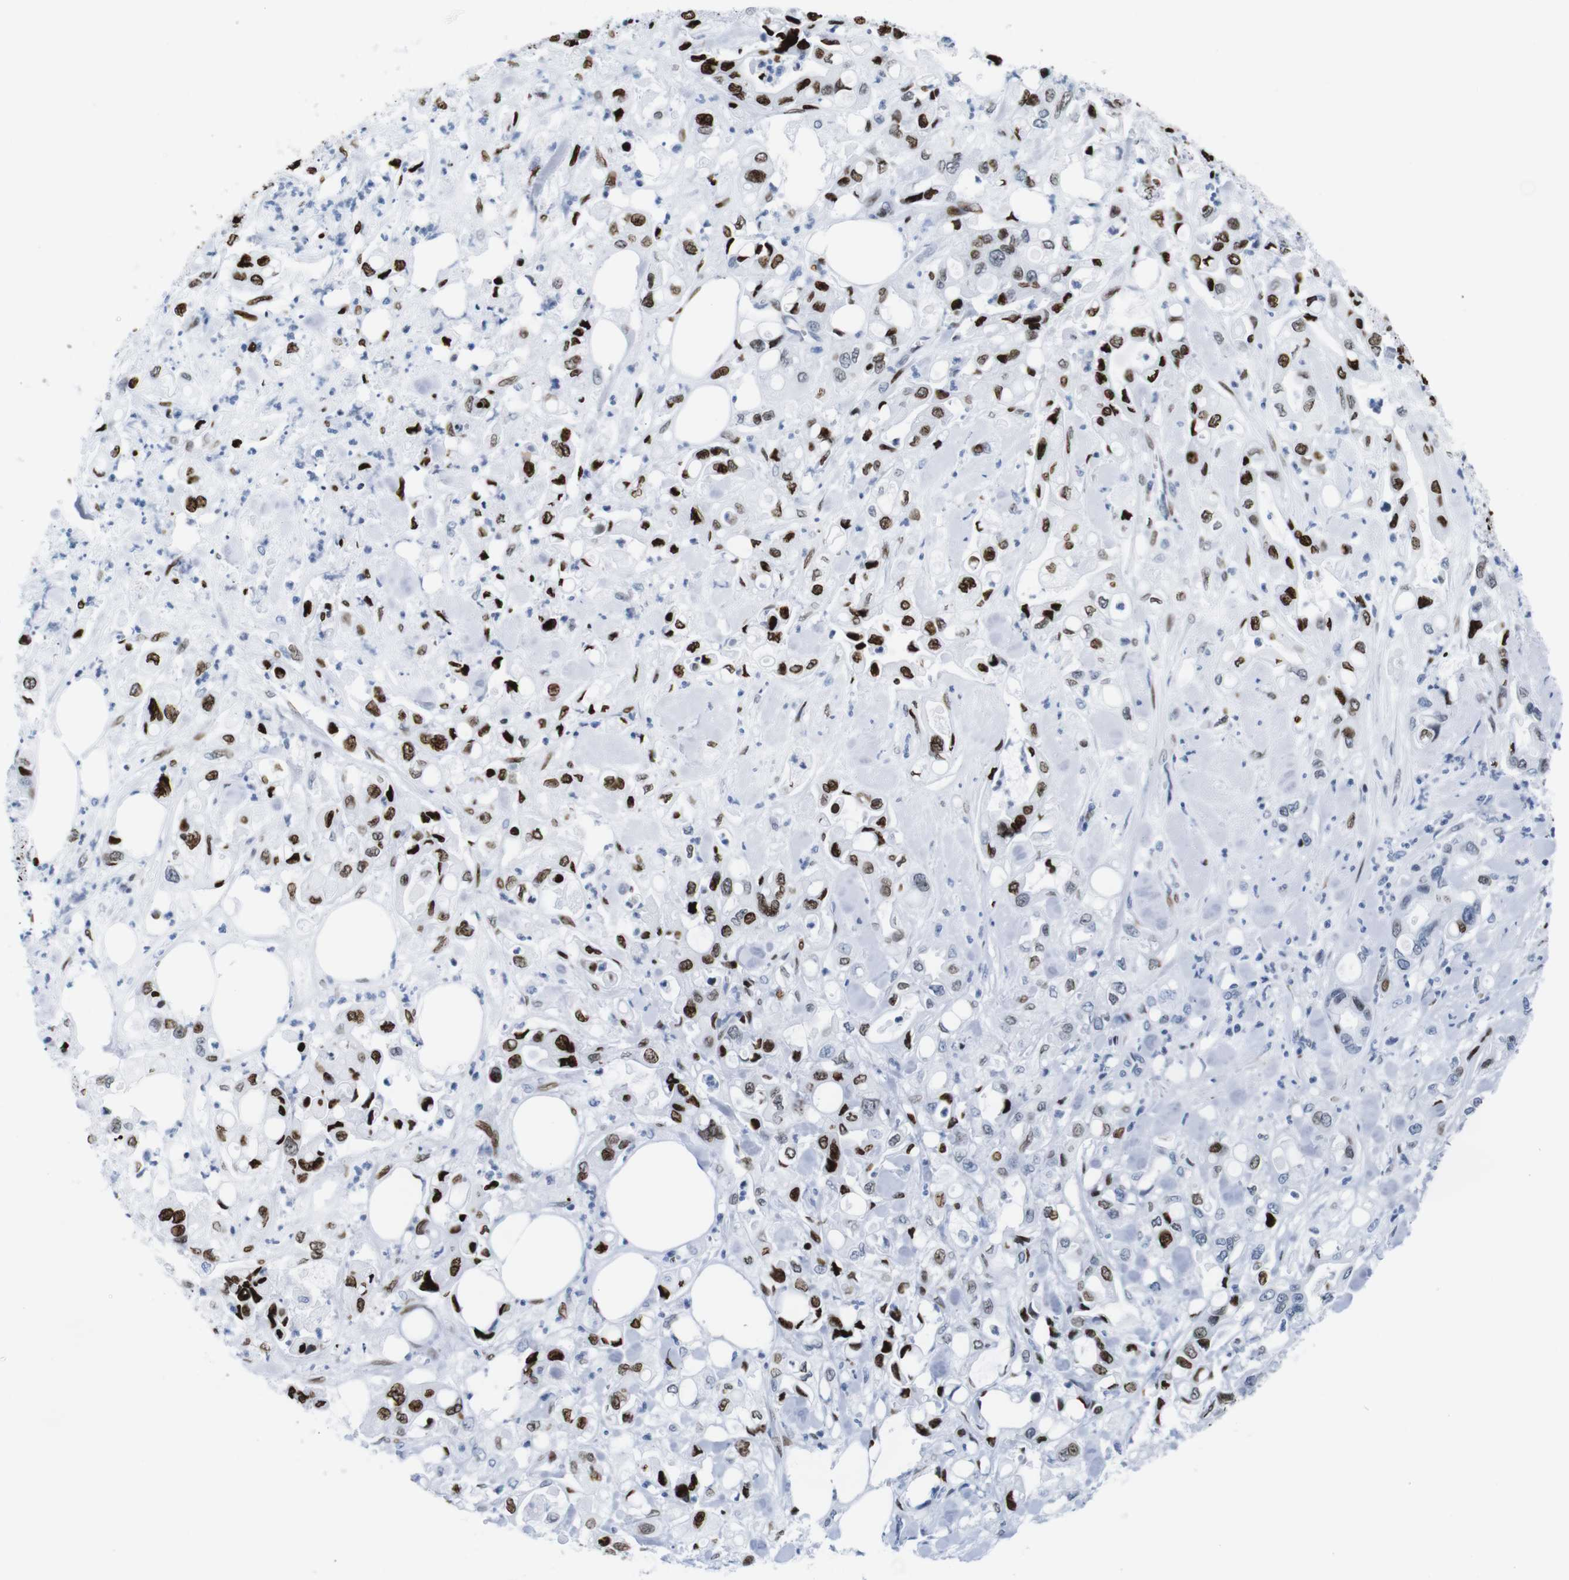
{"staining": {"intensity": "strong", "quantity": ">75%", "location": "nuclear"}, "tissue": "pancreatic cancer", "cell_type": "Tumor cells", "image_type": "cancer", "snomed": [{"axis": "morphology", "description": "Adenocarcinoma, NOS"}, {"axis": "topography", "description": "Pancreas"}], "caption": "Pancreatic cancer (adenocarcinoma) stained with a brown dye reveals strong nuclear positive positivity in approximately >75% of tumor cells.", "gene": "NPIPB15", "patient": {"sex": "male", "age": 70}}